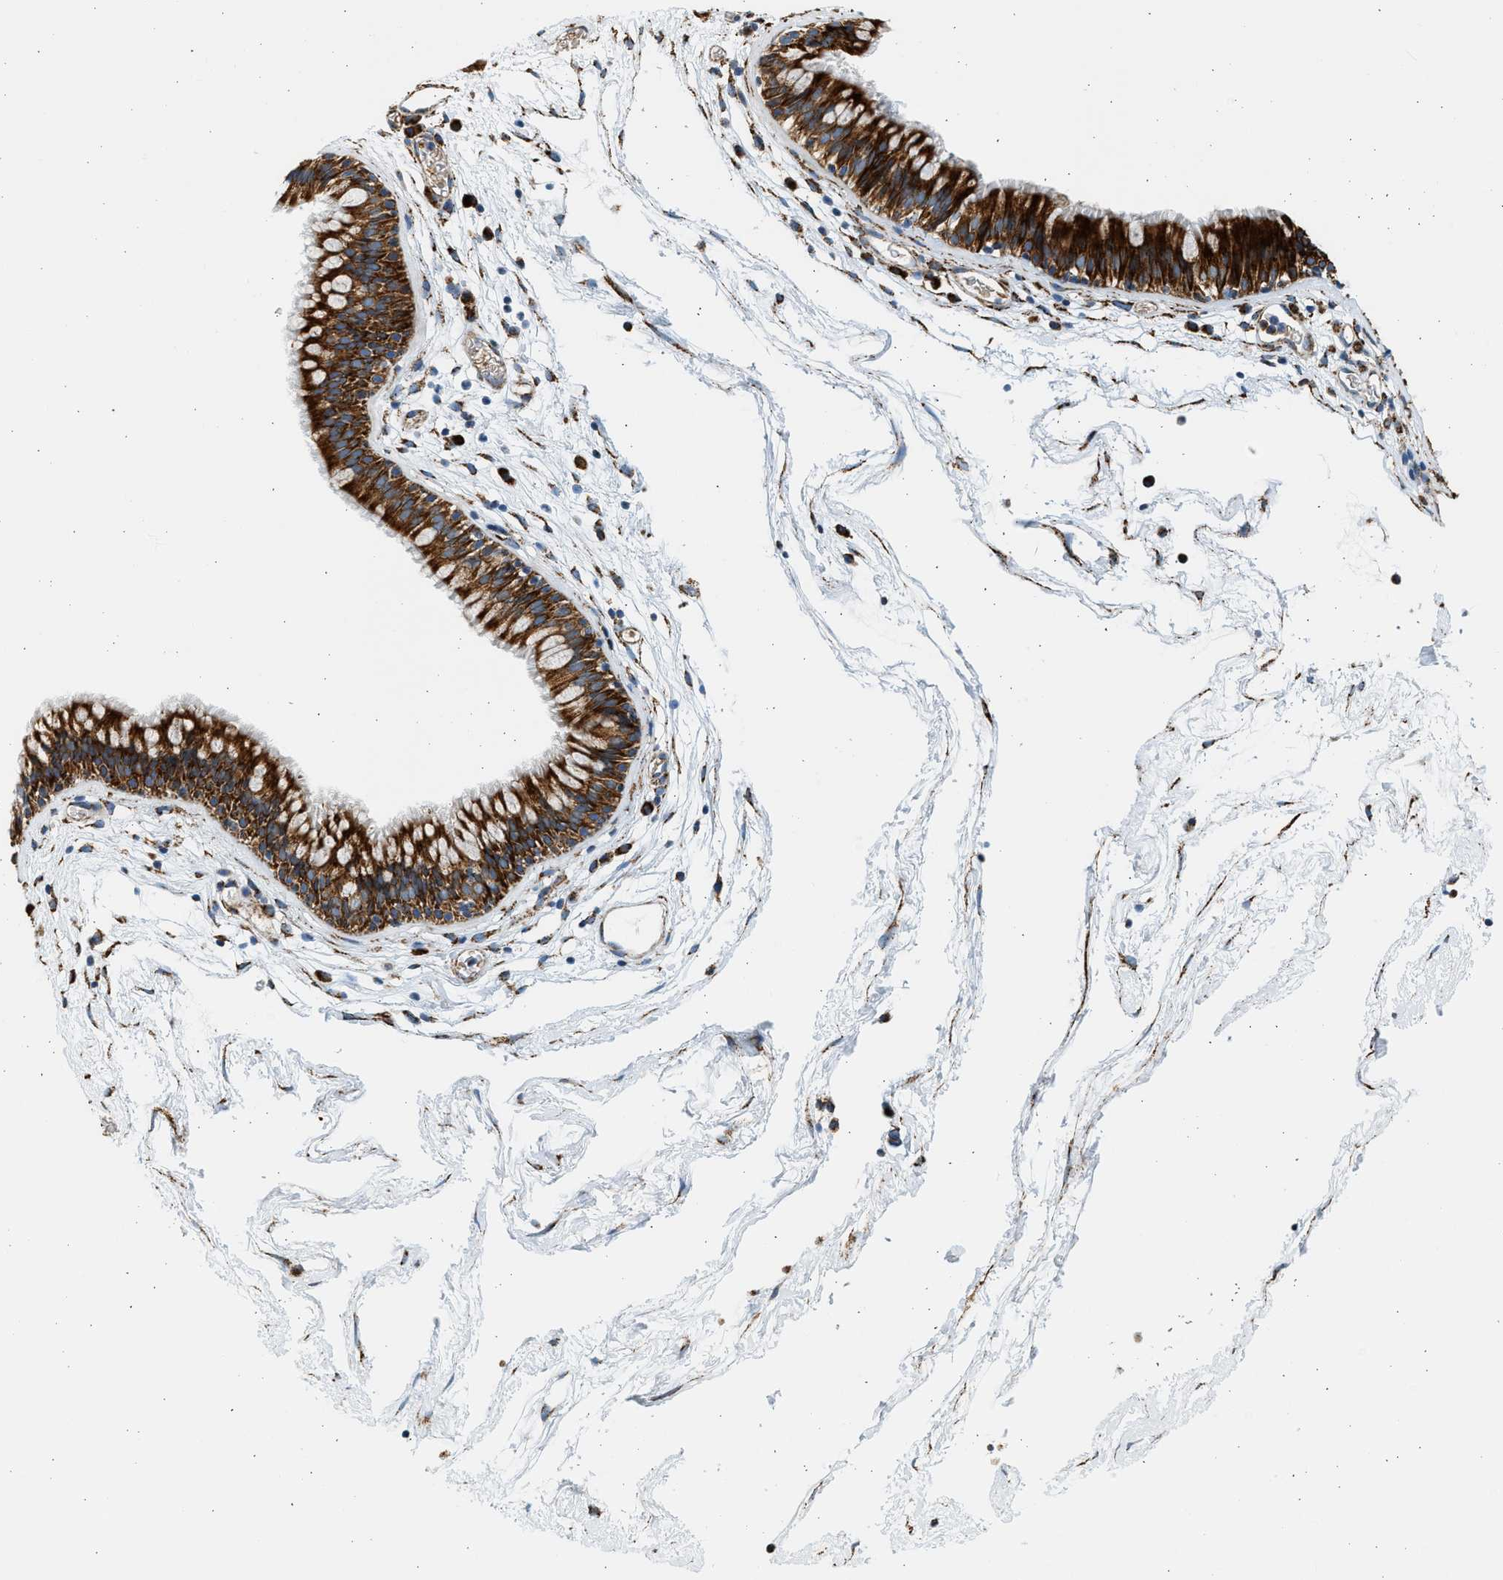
{"staining": {"intensity": "strong", "quantity": ">75%", "location": "cytoplasmic/membranous"}, "tissue": "nasopharynx", "cell_type": "Respiratory epithelial cells", "image_type": "normal", "snomed": [{"axis": "morphology", "description": "Normal tissue, NOS"}, {"axis": "morphology", "description": "Inflammation, NOS"}, {"axis": "topography", "description": "Nasopharynx"}], "caption": "IHC micrograph of benign nasopharynx: nasopharynx stained using immunohistochemistry reveals high levels of strong protein expression localized specifically in the cytoplasmic/membranous of respiratory epithelial cells, appearing as a cytoplasmic/membranous brown color.", "gene": "KCNMB3", "patient": {"sex": "male", "age": 48}}